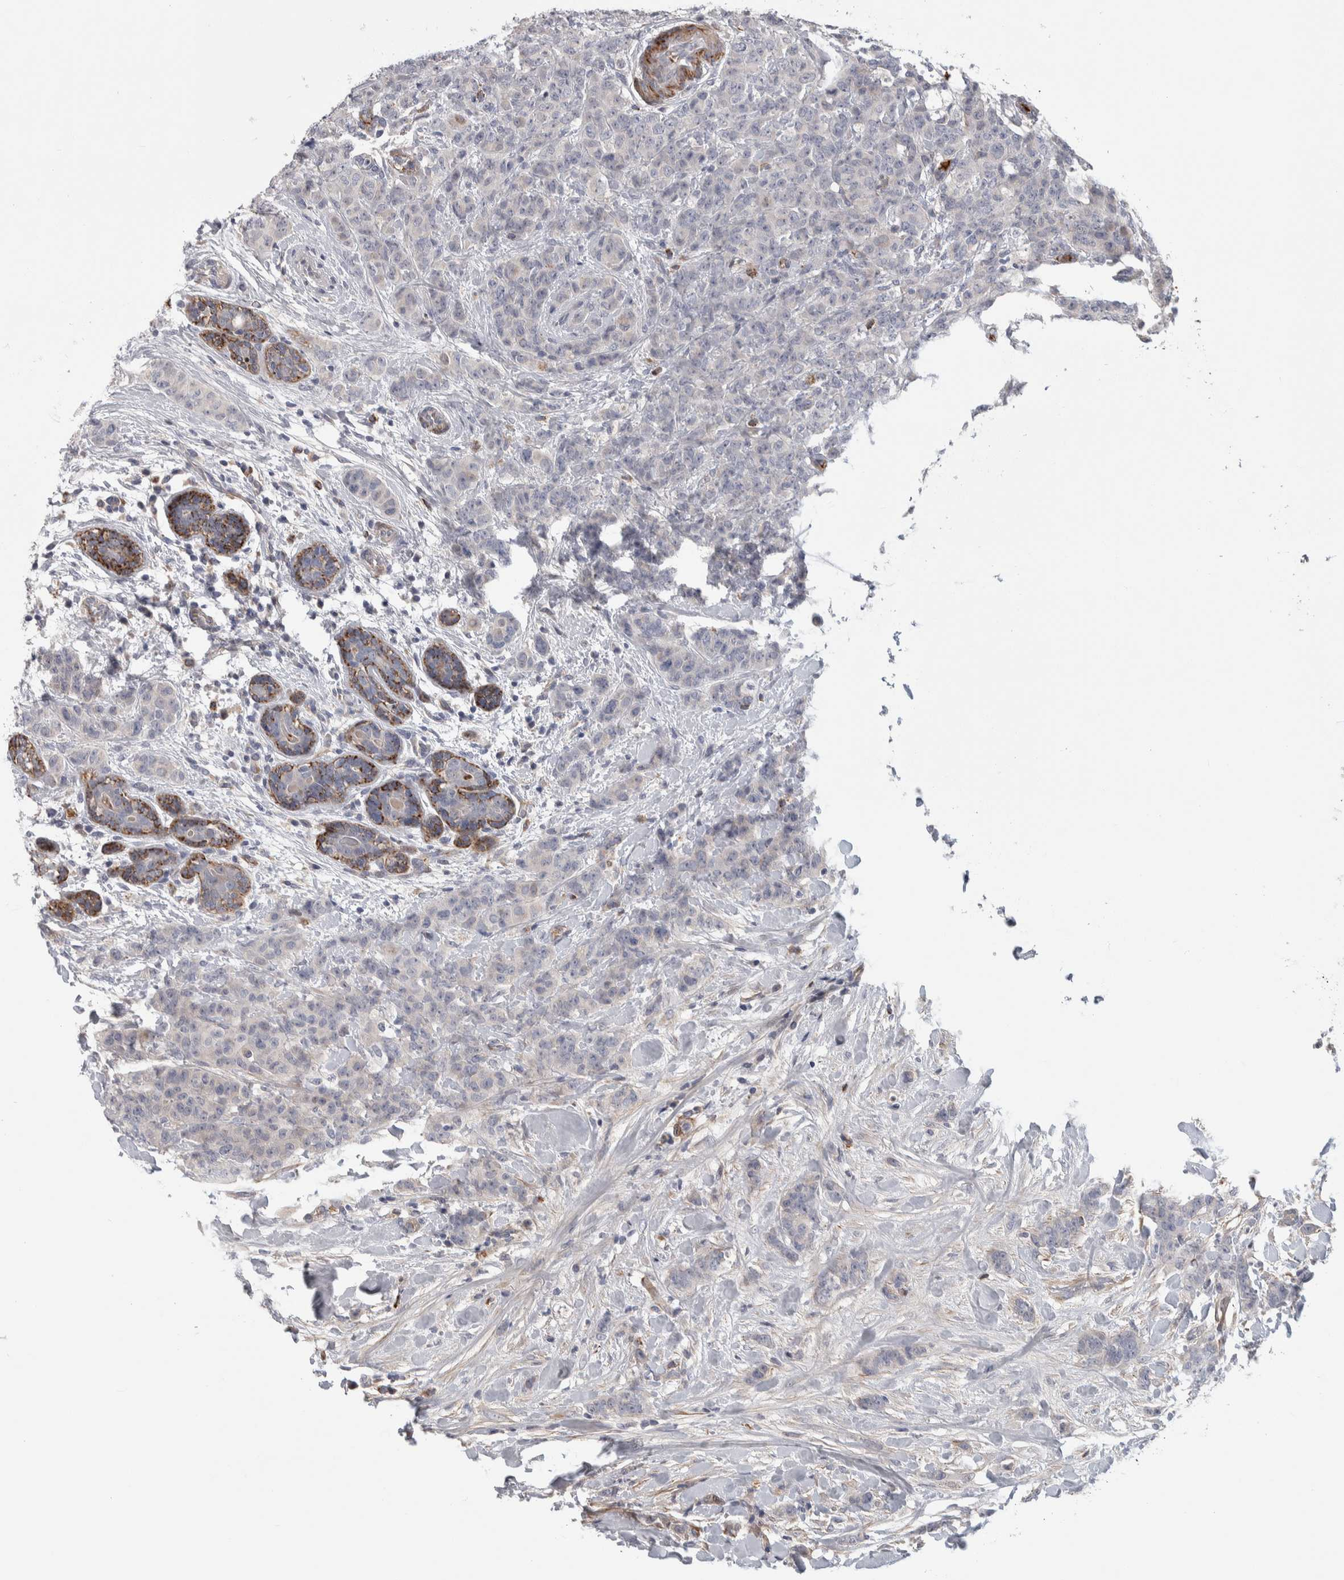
{"staining": {"intensity": "negative", "quantity": "none", "location": "none"}, "tissue": "breast cancer", "cell_type": "Tumor cells", "image_type": "cancer", "snomed": [{"axis": "morphology", "description": "Normal tissue, NOS"}, {"axis": "morphology", "description": "Duct carcinoma"}, {"axis": "topography", "description": "Breast"}], "caption": "Immunohistochemistry of invasive ductal carcinoma (breast) displays no expression in tumor cells.", "gene": "PSMG3", "patient": {"sex": "female", "age": 40}}